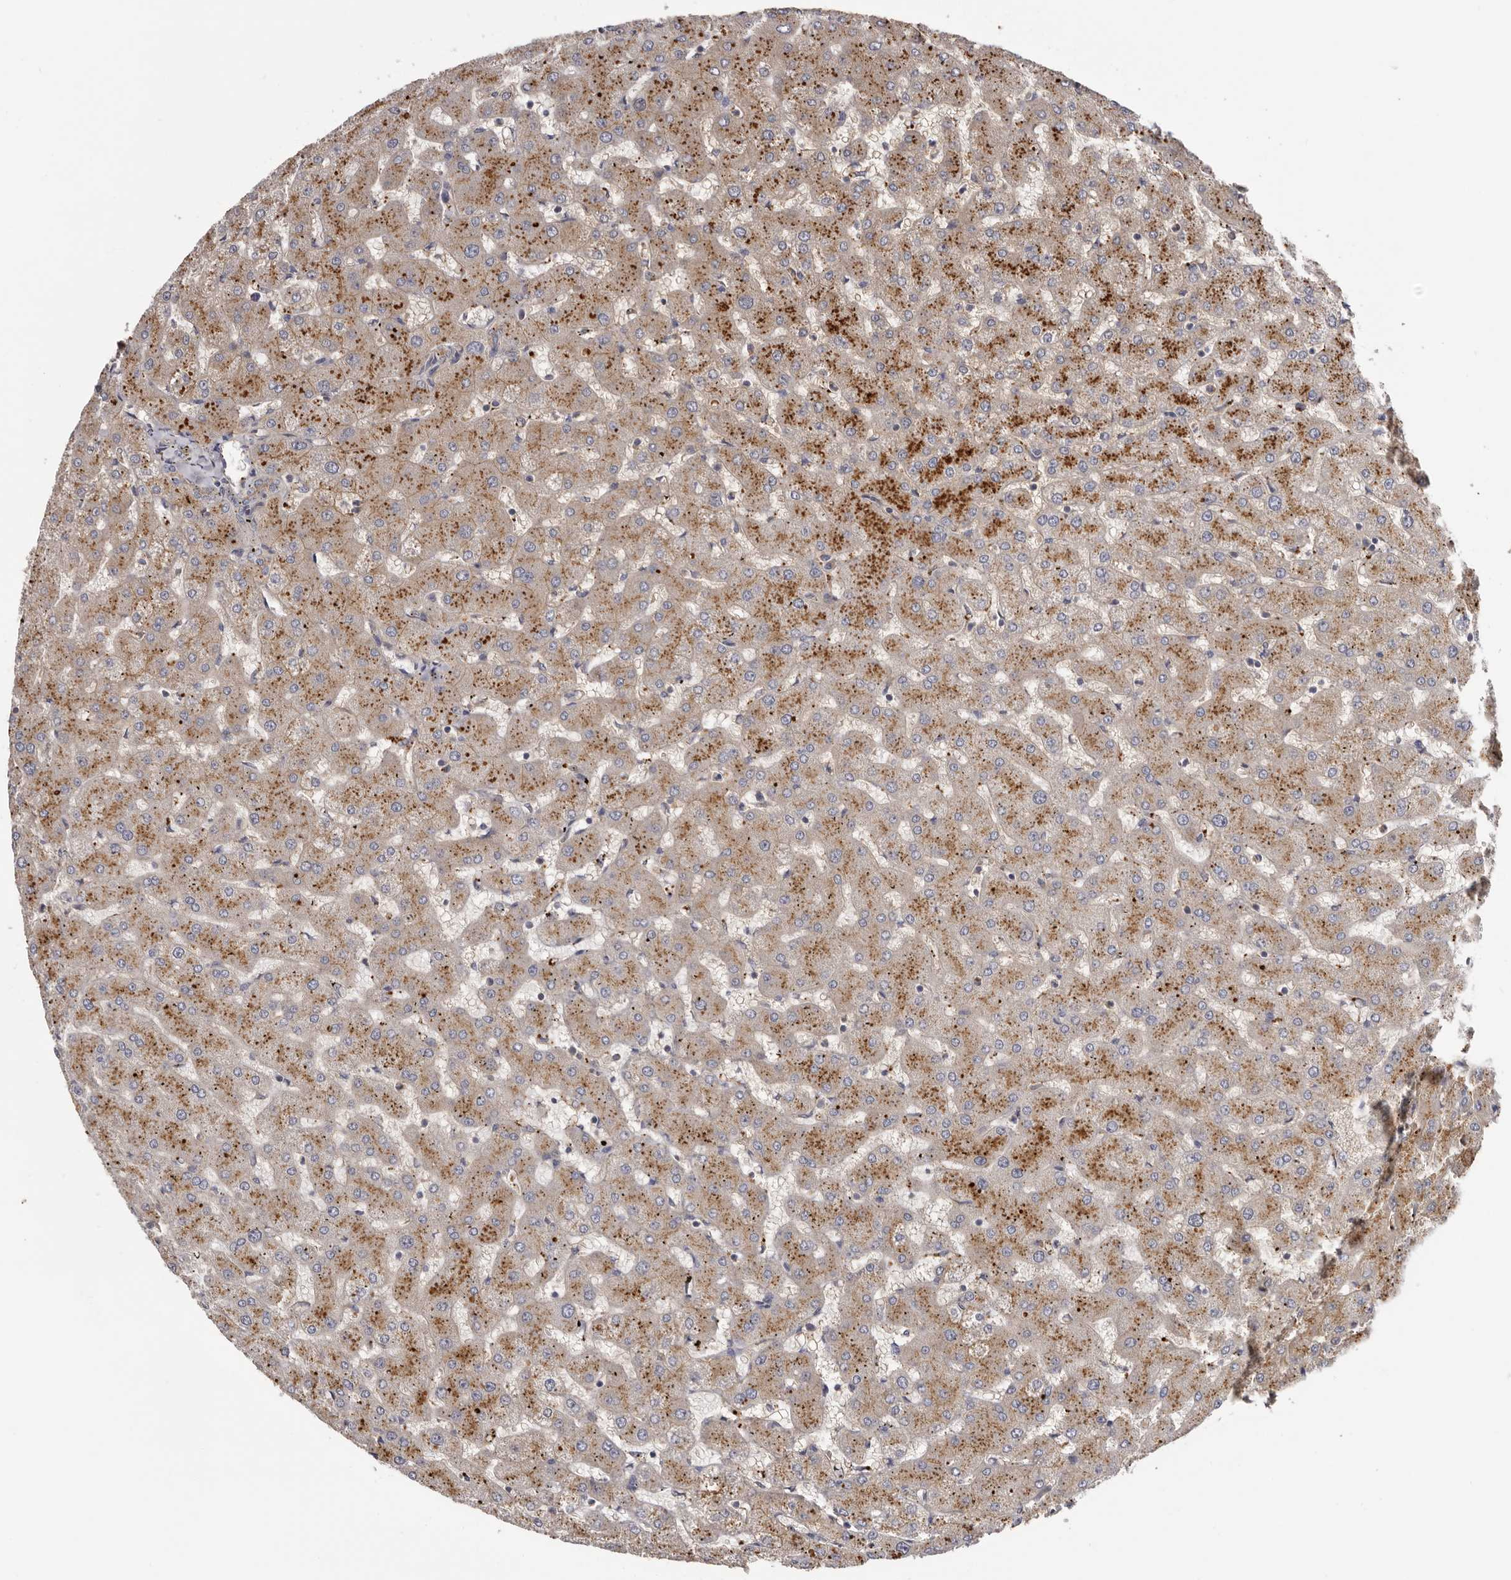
{"staining": {"intensity": "moderate", "quantity": "25%-75%", "location": "cytoplasmic/membranous"}, "tissue": "liver", "cell_type": "Cholangiocytes", "image_type": "normal", "snomed": [{"axis": "morphology", "description": "Normal tissue, NOS"}, {"axis": "topography", "description": "Liver"}], "caption": "An immunohistochemistry photomicrograph of unremarkable tissue is shown. Protein staining in brown shows moderate cytoplasmic/membranous positivity in liver within cholangiocytes. (DAB = brown stain, brightfield microscopy at high magnification).", "gene": "INKA2", "patient": {"sex": "female", "age": 63}}